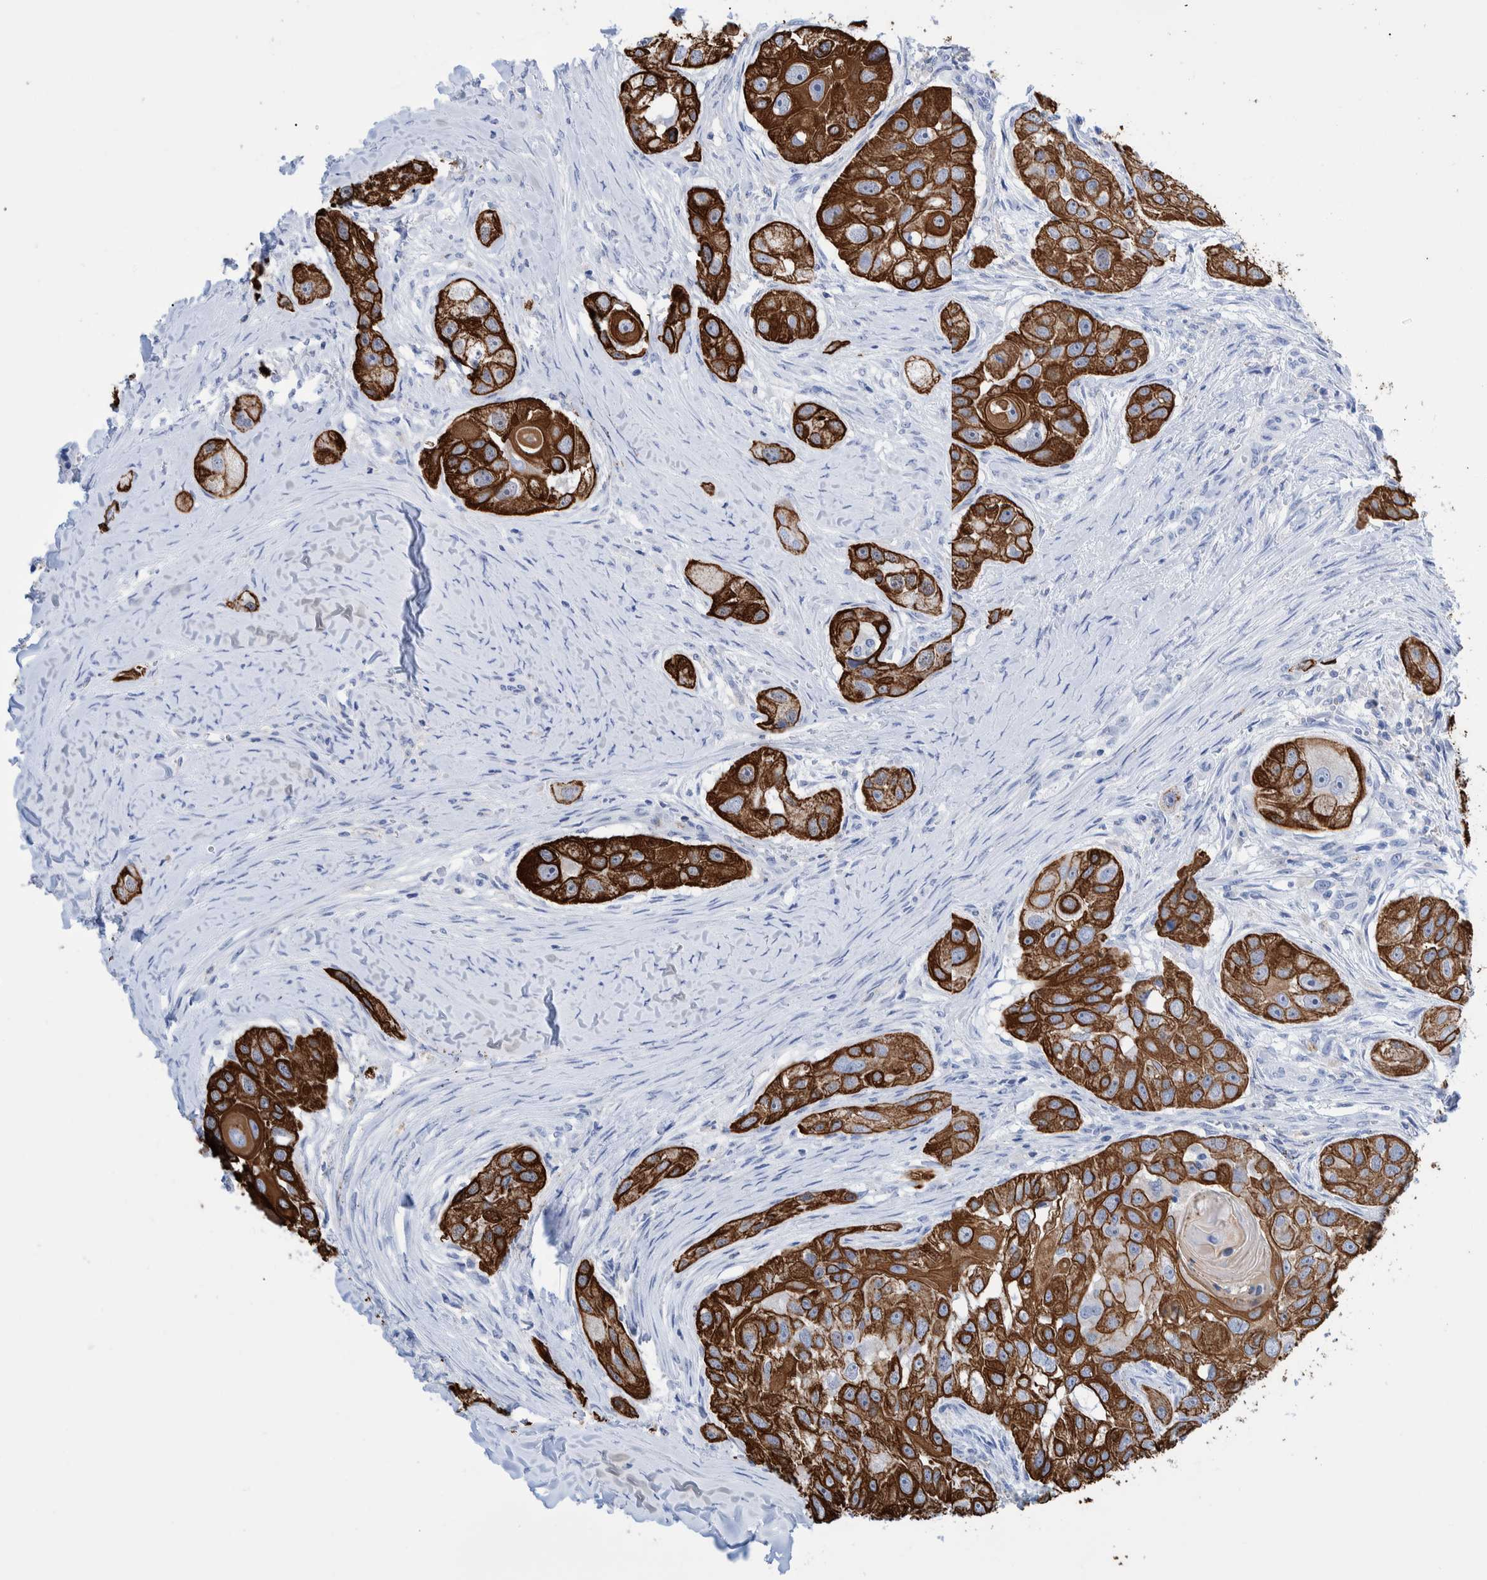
{"staining": {"intensity": "strong", "quantity": ">75%", "location": "cytoplasmic/membranous"}, "tissue": "head and neck cancer", "cell_type": "Tumor cells", "image_type": "cancer", "snomed": [{"axis": "morphology", "description": "Normal tissue, NOS"}, {"axis": "morphology", "description": "Squamous cell carcinoma, NOS"}, {"axis": "topography", "description": "Skeletal muscle"}, {"axis": "topography", "description": "Head-Neck"}], "caption": "A histopathology image of human head and neck squamous cell carcinoma stained for a protein exhibits strong cytoplasmic/membranous brown staining in tumor cells.", "gene": "KRT14", "patient": {"sex": "male", "age": 51}}